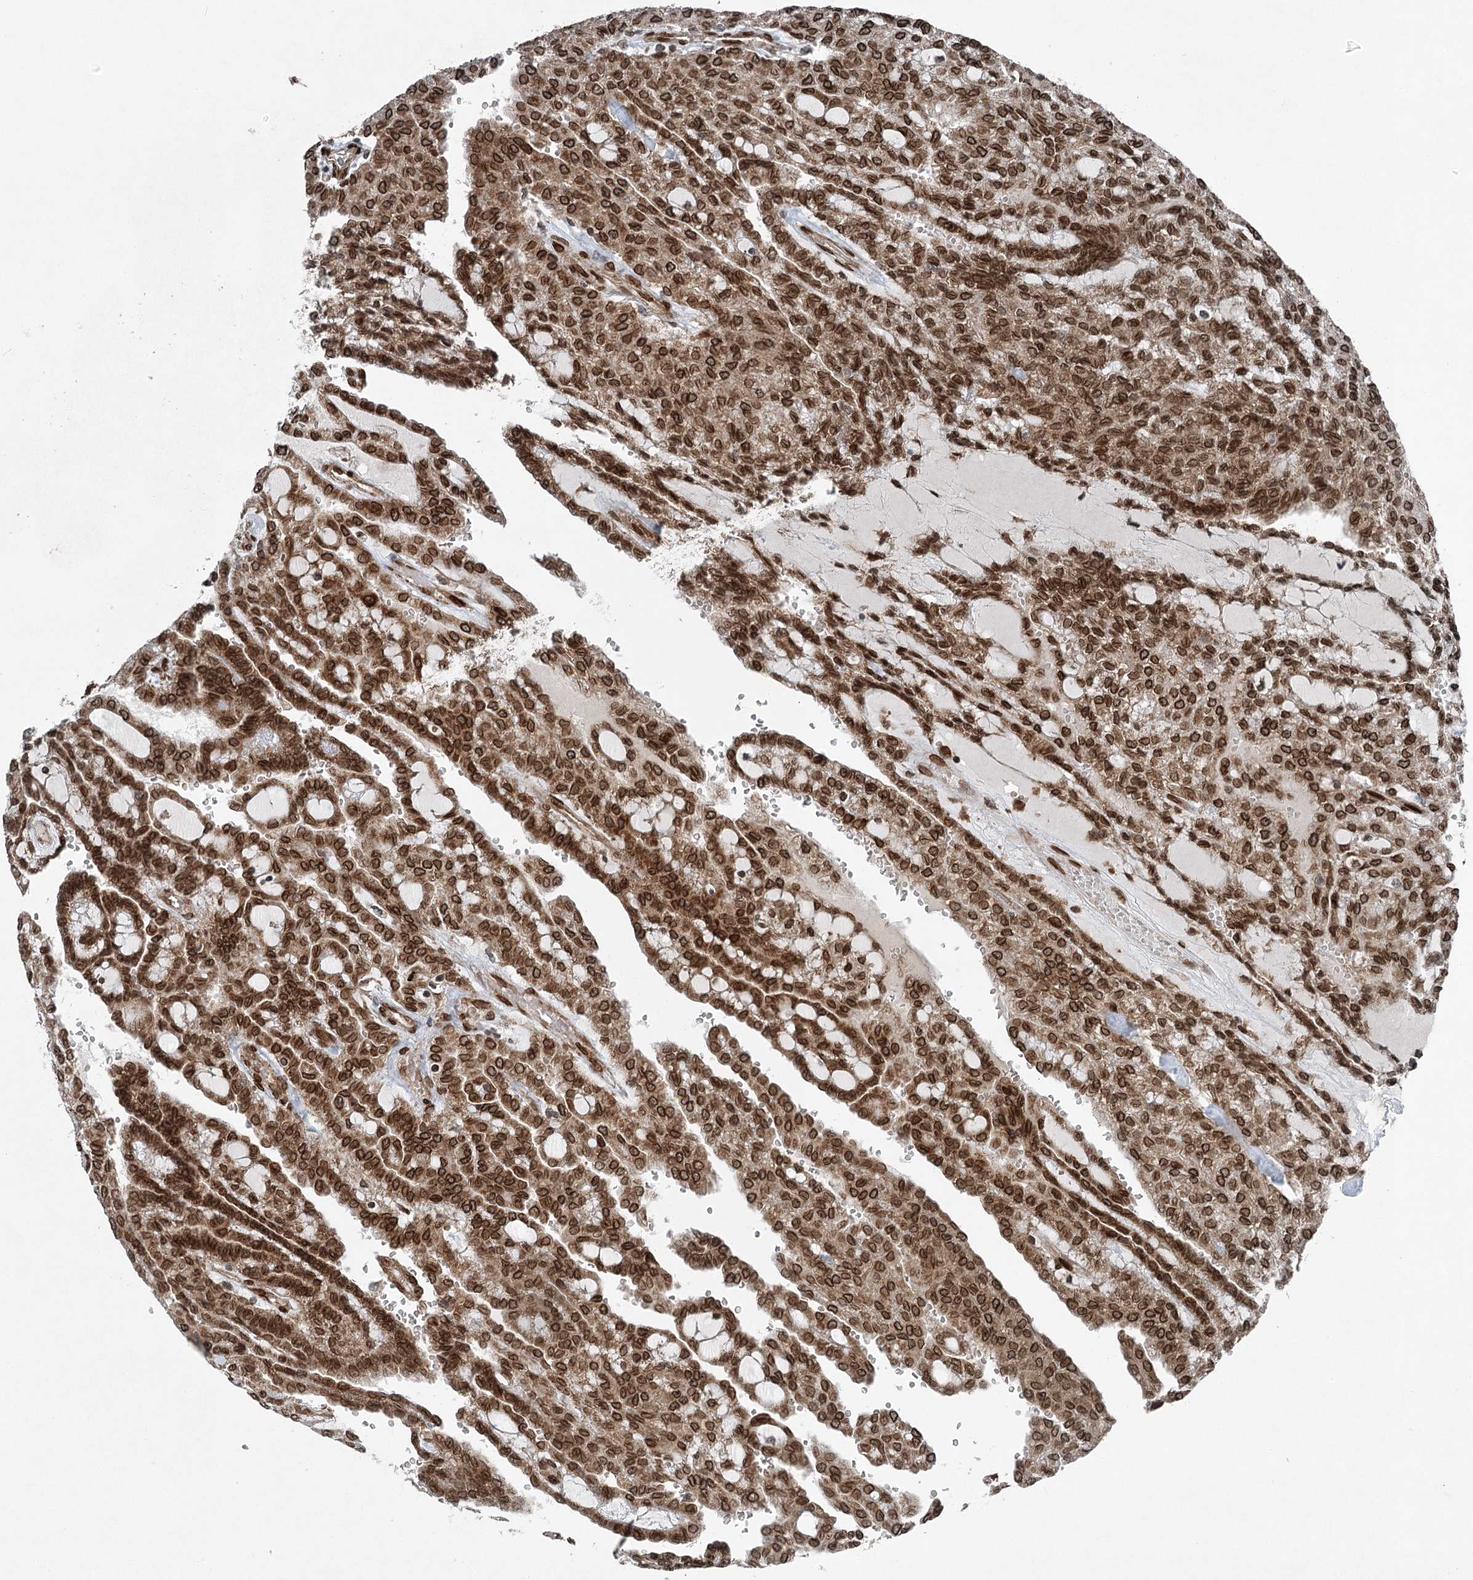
{"staining": {"intensity": "strong", "quantity": ">75%", "location": "cytoplasmic/membranous,nuclear"}, "tissue": "renal cancer", "cell_type": "Tumor cells", "image_type": "cancer", "snomed": [{"axis": "morphology", "description": "Adenocarcinoma, NOS"}, {"axis": "topography", "description": "Kidney"}], "caption": "Strong cytoplasmic/membranous and nuclear positivity for a protein is appreciated in approximately >75% of tumor cells of renal adenocarcinoma using IHC.", "gene": "BCKDHA", "patient": {"sex": "male", "age": 63}}